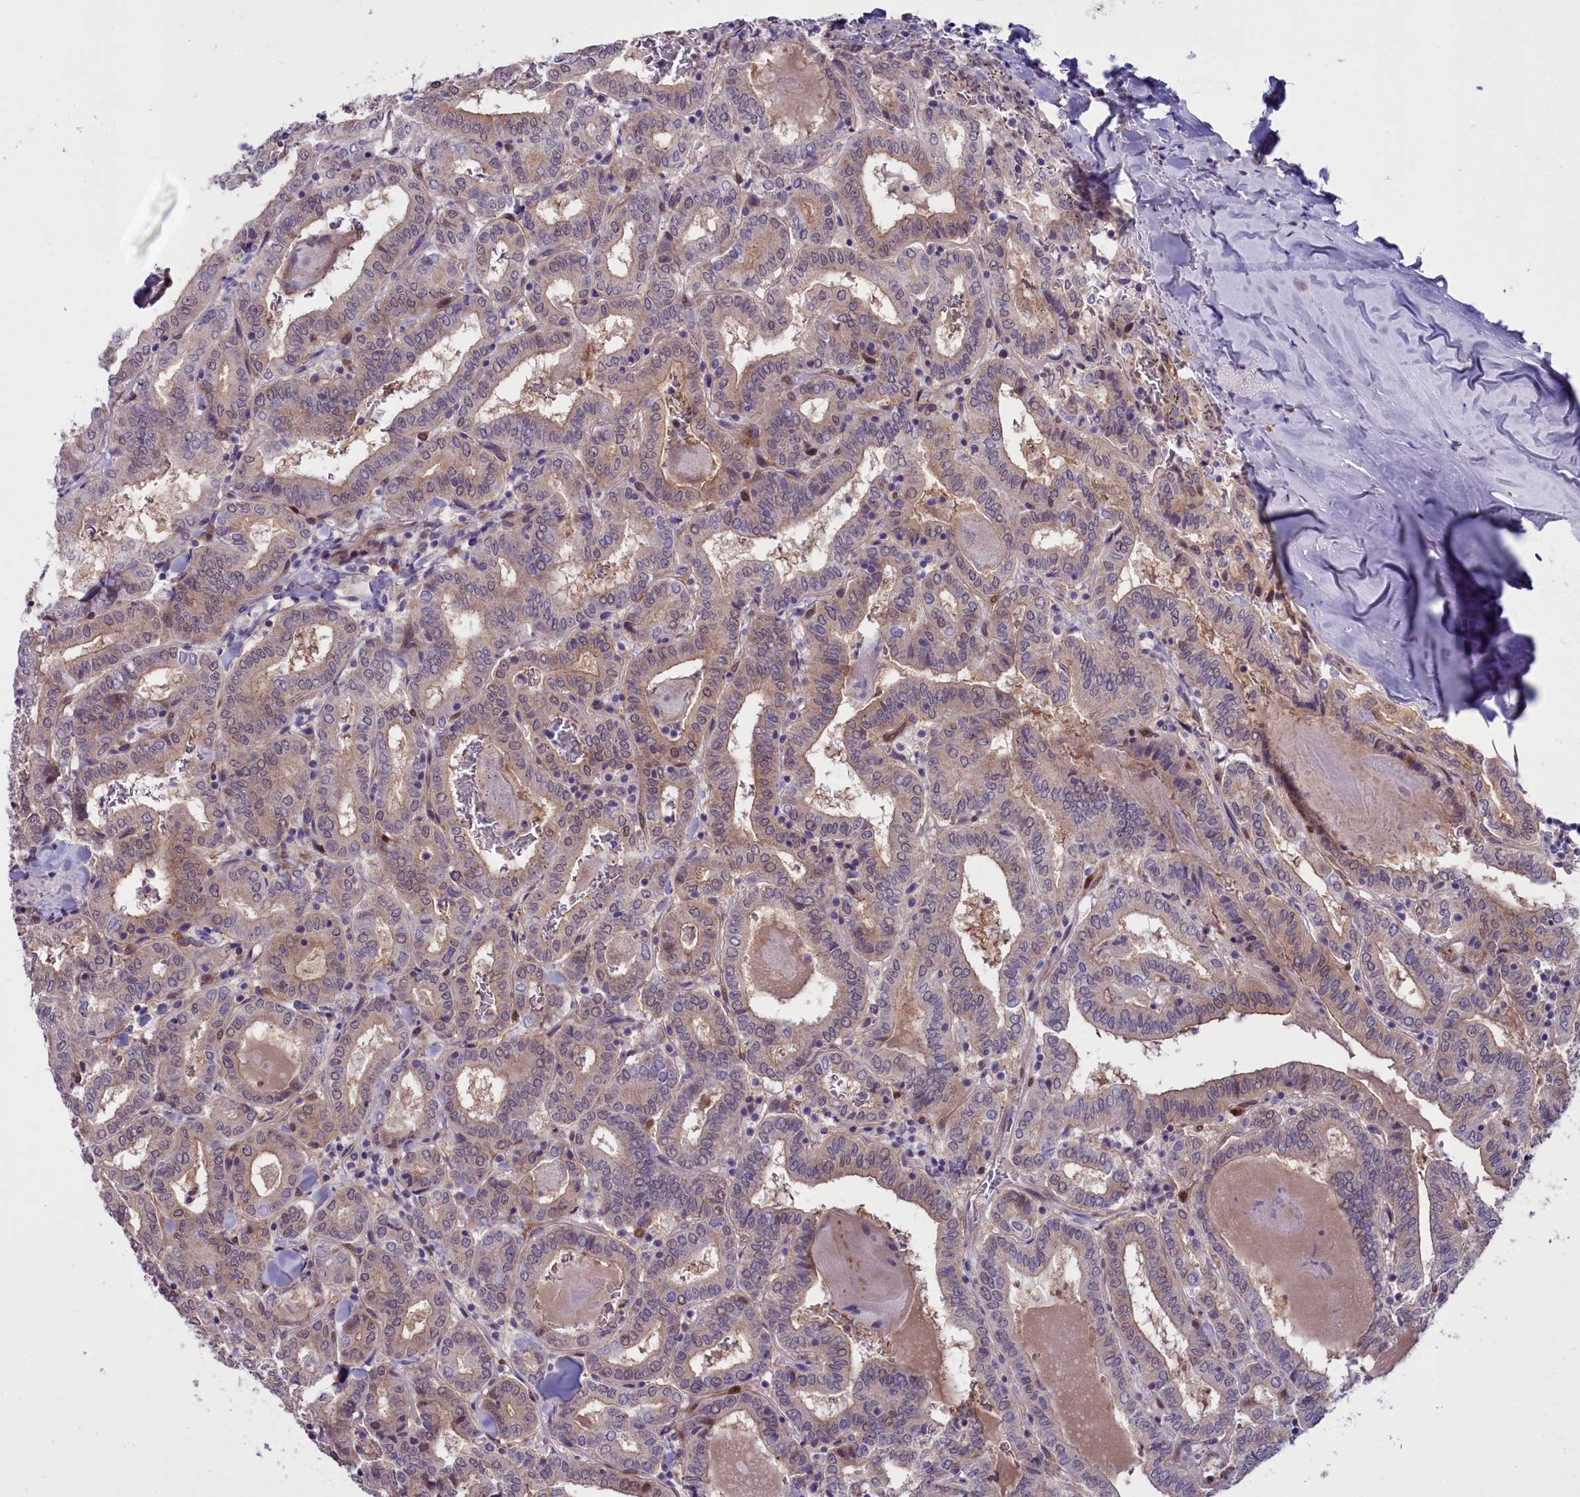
{"staining": {"intensity": "weak", "quantity": "25%-75%", "location": "cytoplasmic/membranous"}, "tissue": "thyroid cancer", "cell_type": "Tumor cells", "image_type": "cancer", "snomed": [{"axis": "morphology", "description": "Papillary adenocarcinoma, NOS"}, {"axis": "topography", "description": "Thyroid gland"}], "caption": "Brown immunohistochemical staining in papillary adenocarcinoma (thyroid) exhibits weak cytoplasmic/membranous expression in approximately 25%-75% of tumor cells.", "gene": "BCAR1", "patient": {"sex": "female", "age": 72}}